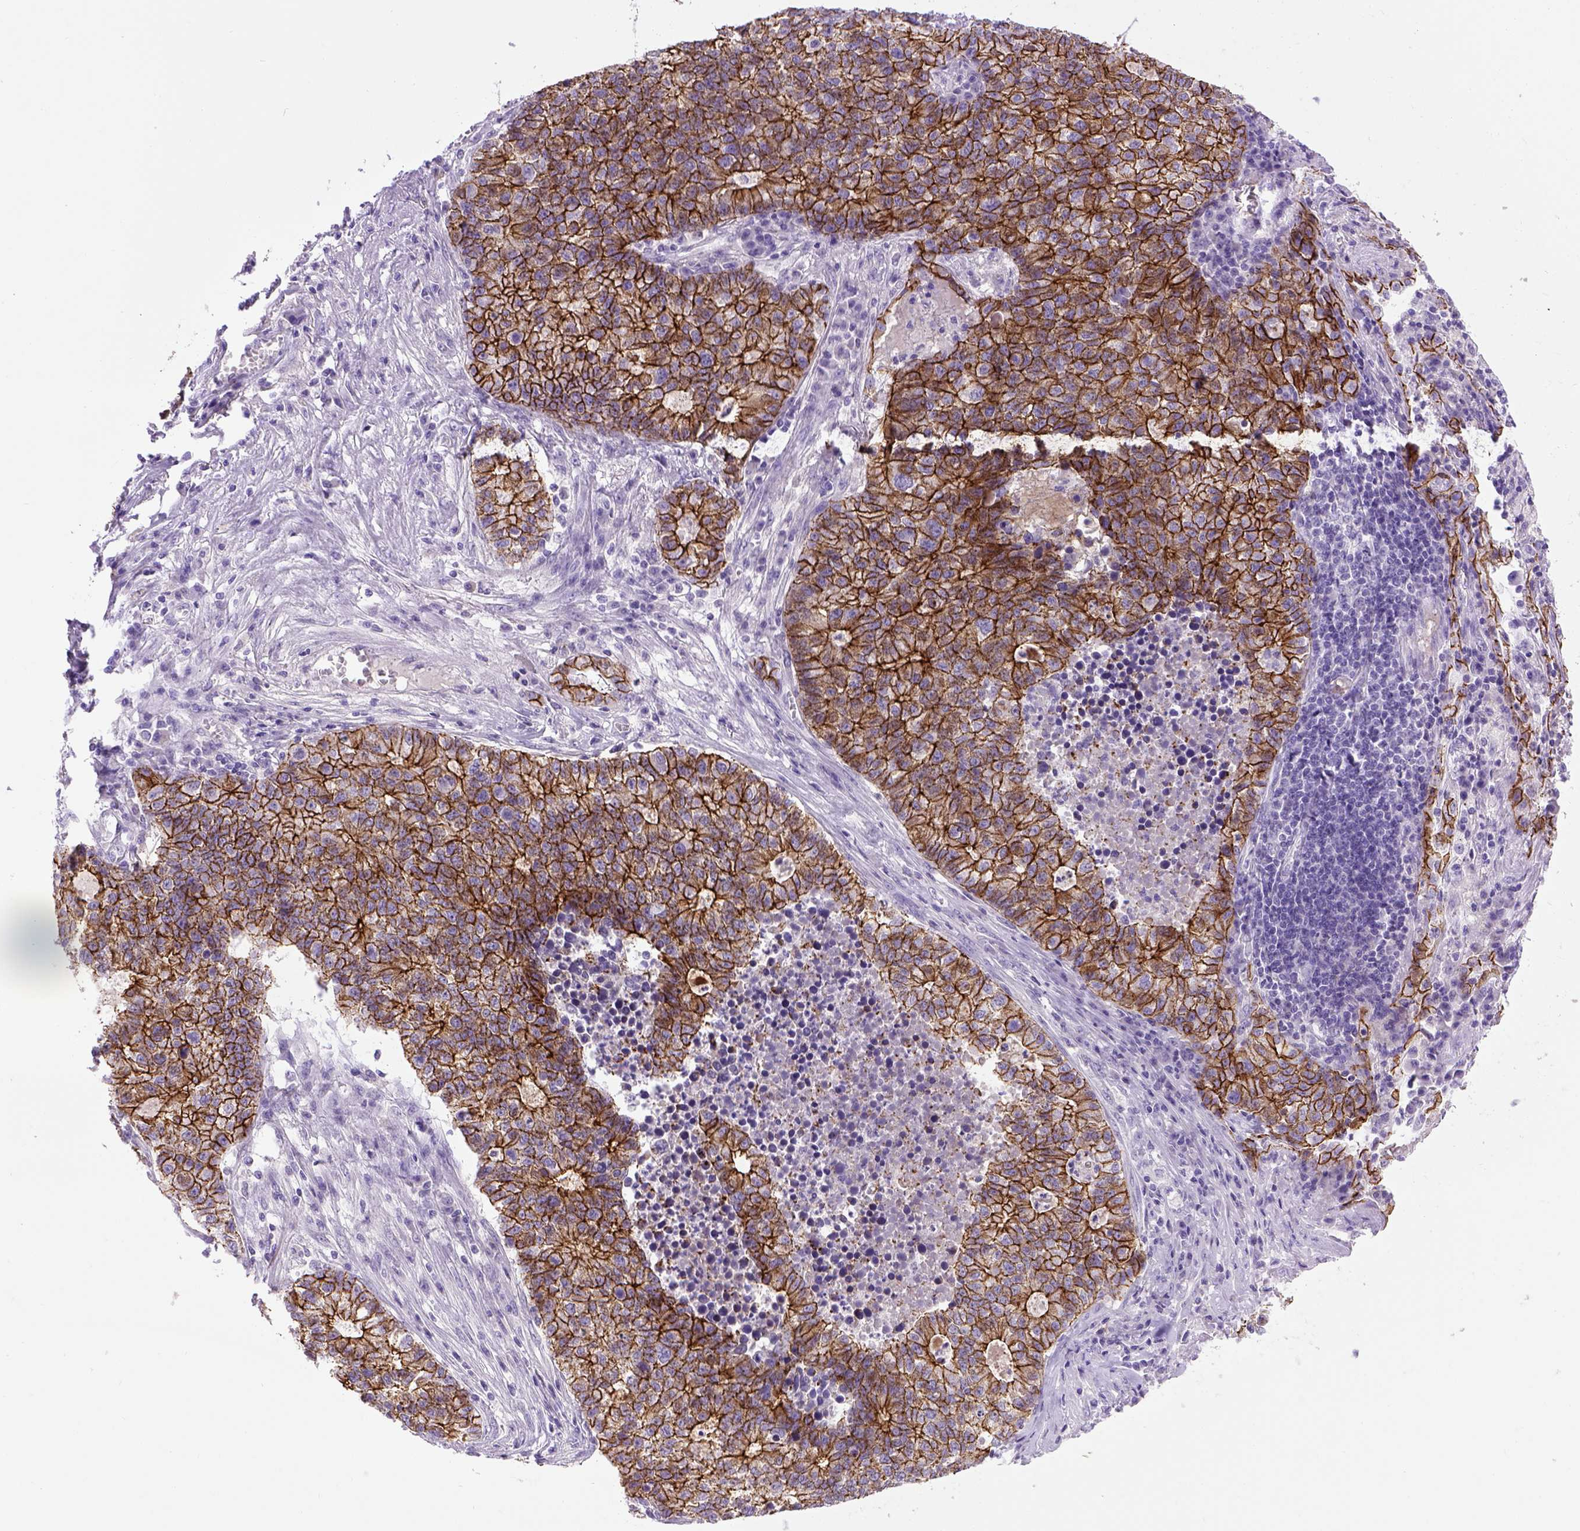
{"staining": {"intensity": "strong", "quantity": ">75%", "location": "cytoplasmic/membranous"}, "tissue": "lung cancer", "cell_type": "Tumor cells", "image_type": "cancer", "snomed": [{"axis": "morphology", "description": "Adenocarcinoma, NOS"}, {"axis": "topography", "description": "Lung"}], "caption": "About >75% of tumor cells in human lung cancer (adenocarcinoma) reveal strong cytoplasmic/membranous protein expression as visualized by brown immunohistochemical staining.", "gene": "CDH1", "patient": {"sex": "male", "age": 57}}